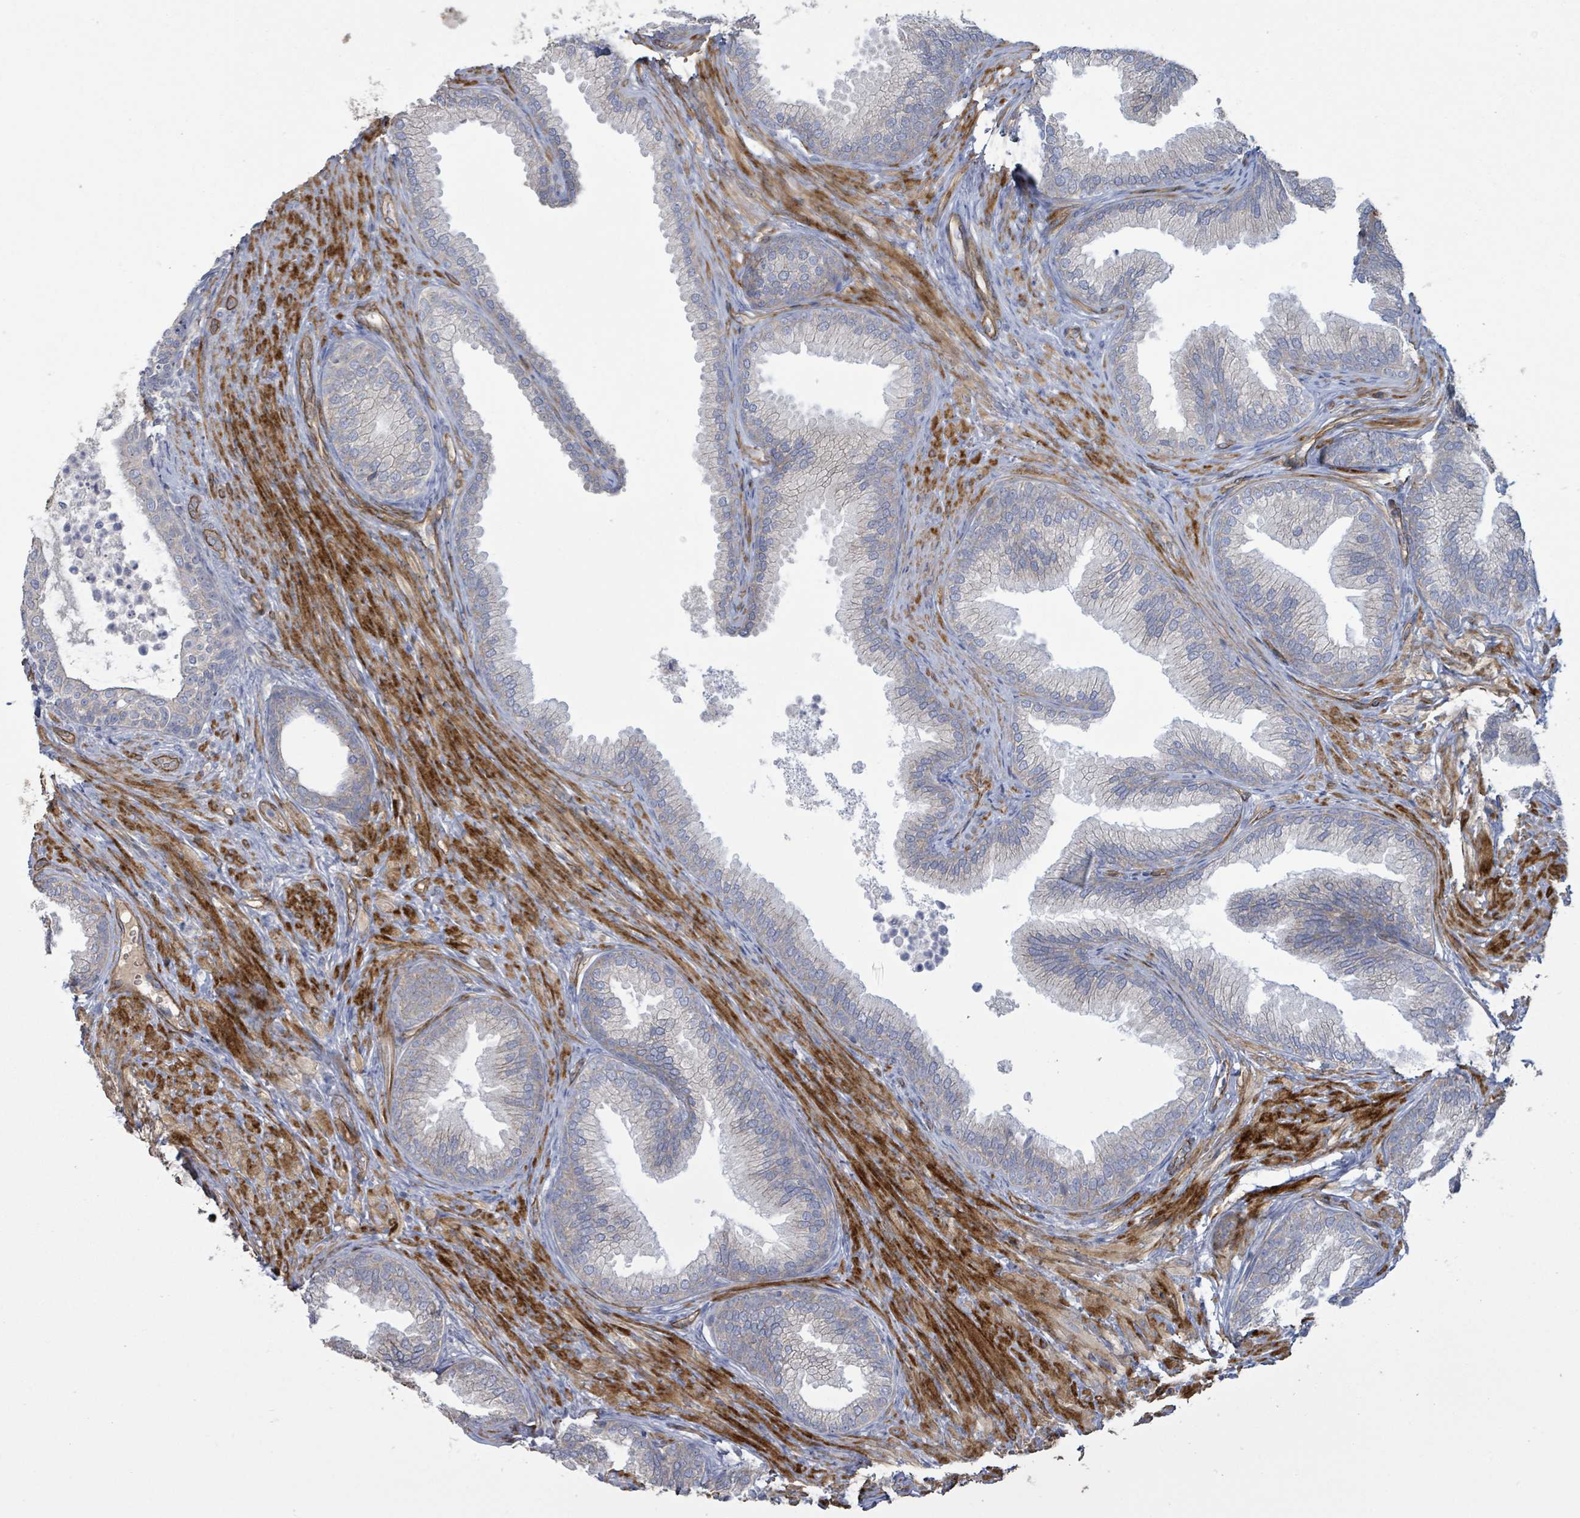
{"staining": {"intensity": "weak", "quantity": "<25%", "location": "cytoplasmic/membranous"}, "tissue": "prostate", "cell_type": "Glandular cells", "image_type": "normal", "snomed": [{"axis": "morphology", "description": "Normal tissue, NOS"}, {"axis": "topography", "description": "Prostate"}], "caption": "The micrograph exhibits no staining of glandular cells in unremarkable prostate.", "gene": "KANK3", "patient": {"sex": "male", "age": 76}}